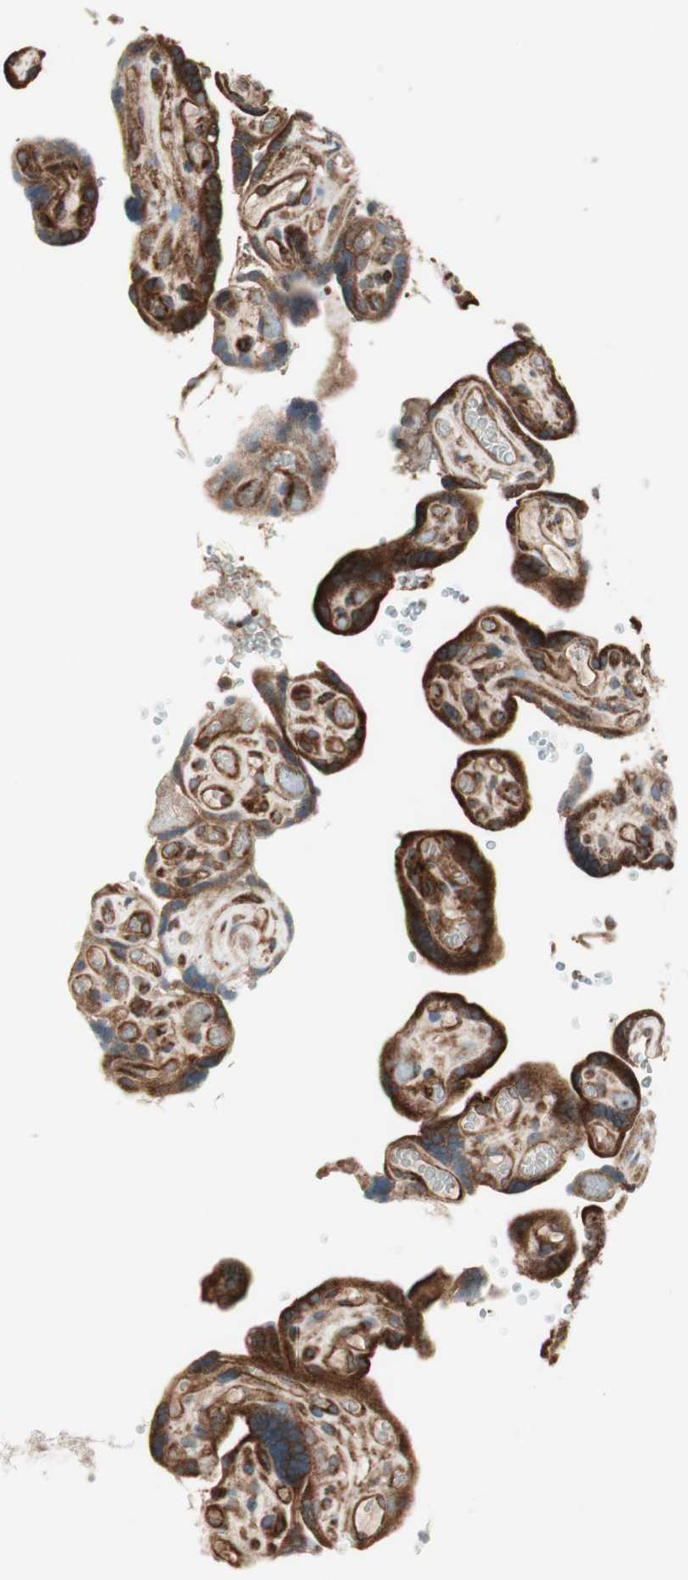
{"staining": {"intensity": "strong", "quantity": ">75%", "location": "cytoplasmic/membranous"}, "tissue": "placenta", "cell_type": "Decidual cells", "image_type": "normal", "snomed": [{"axis": "morphology", "description": "Normal tissue, NOS"}, {"axis": "topography", "description": "Placenta"}], "caption": "Immunohistochemistry (IHC) (DAB) staining of unremarkable placenta demonstrates strong cytoplasmic/membranous protein expression in about >75% of decidual cells. (DAB (3,3'-diaminobenzidine) = brown stain, brightfield microscopy at high magnification).", "gene": "RAB5A", "patient": {"sex": "female", "age": 30}}